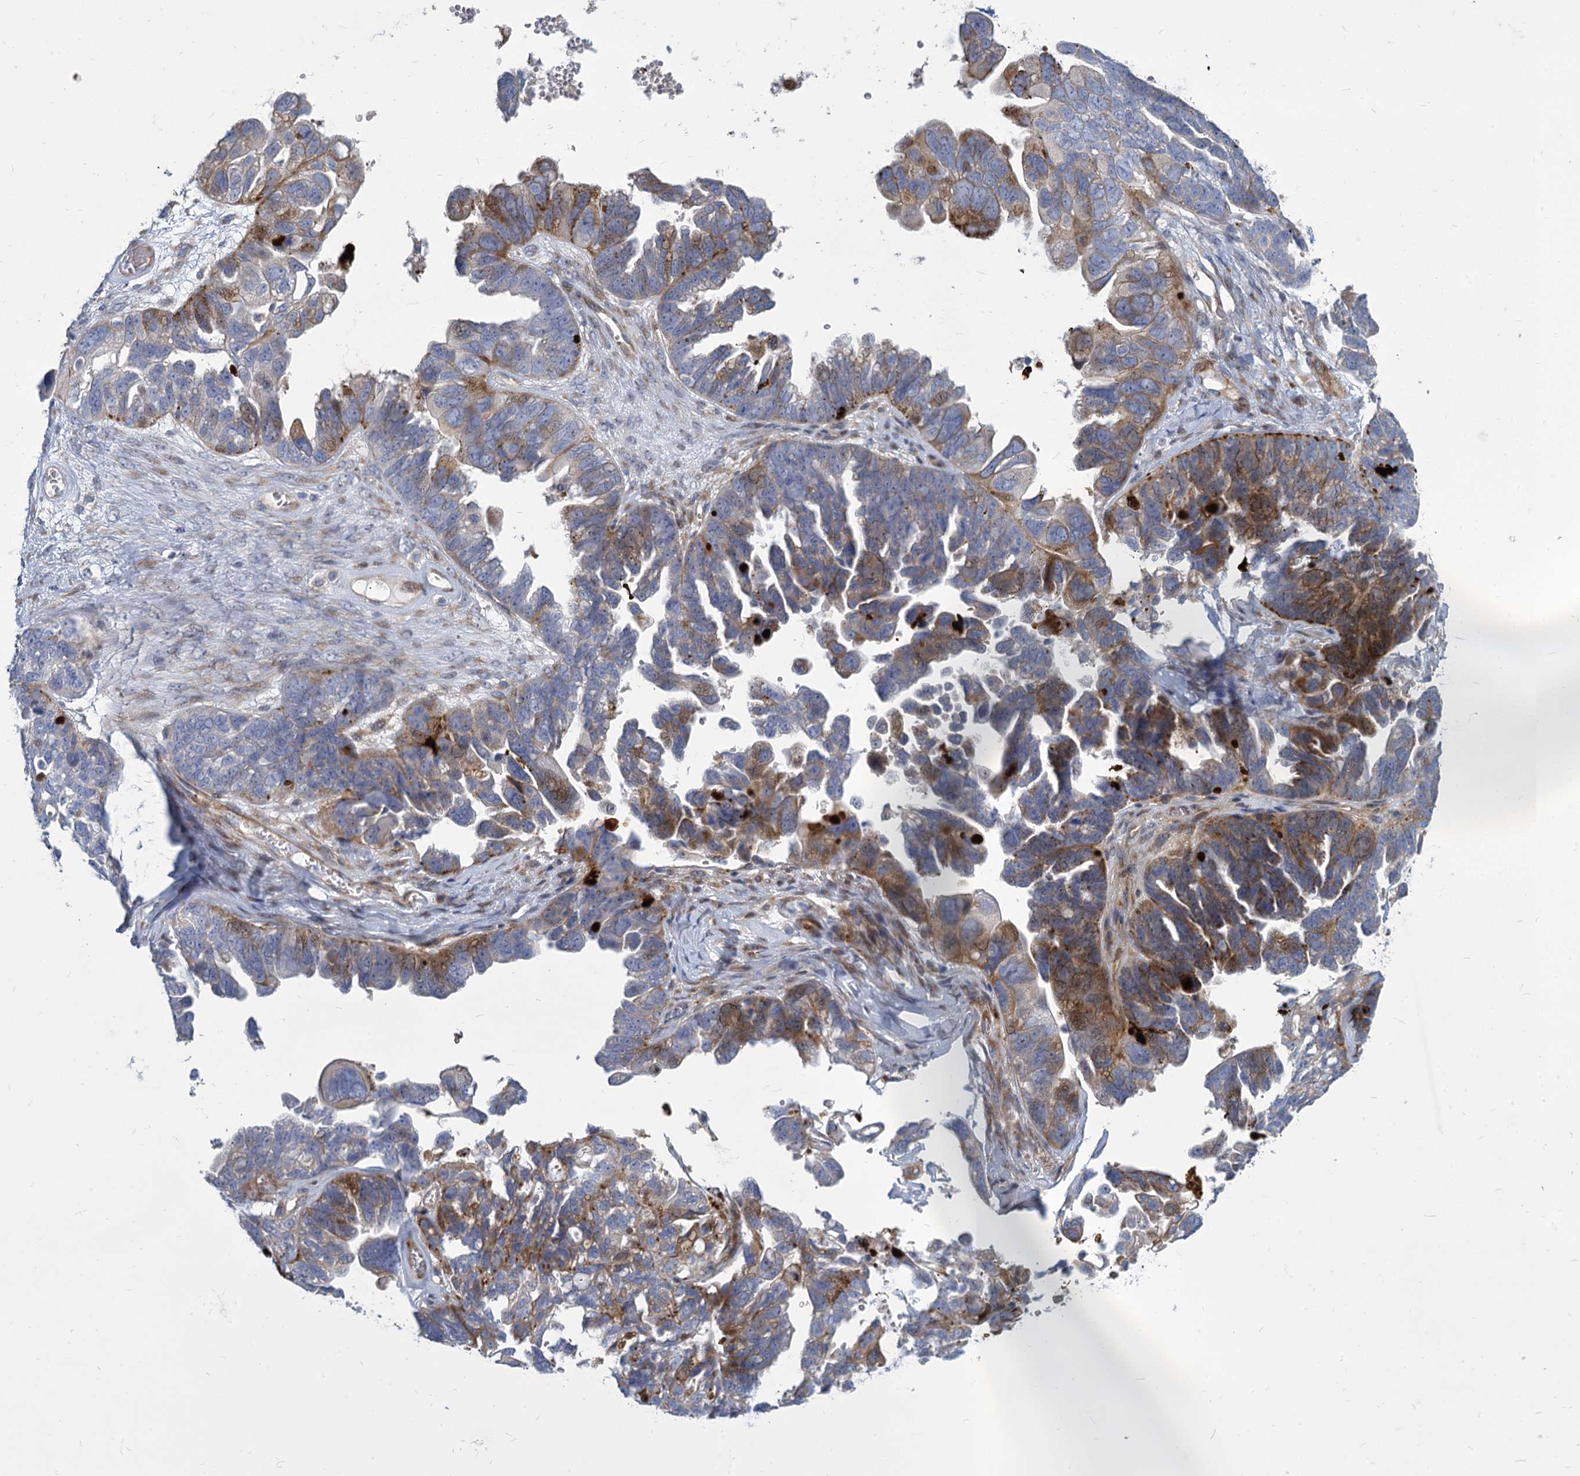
{"staining": {"intensity": "moderate", "quantity": "<25%", "location": "cytoplasmic/membranous"}, "tissue": "ovarian cancer", "cell_type": "Tumor cells", "image_type": "cancer", "snomed": [{"axis": "morphology", "description": "Cystadenocarcinoma, serous, NOS"}, {"axis": "topography", "description": "Ovary"}], "caption": "Immunohistochemical staining of human ovarian serous cystadenocarcinoma demonstrates low levels of moderate cytoplasmic/membranous expression in approximately <25% of tumor cells. The protein is shown in brown color, while the nuclei are stained blue.", "gene": "TRIM77", "patient": {"sex": "female", "age": 79}}